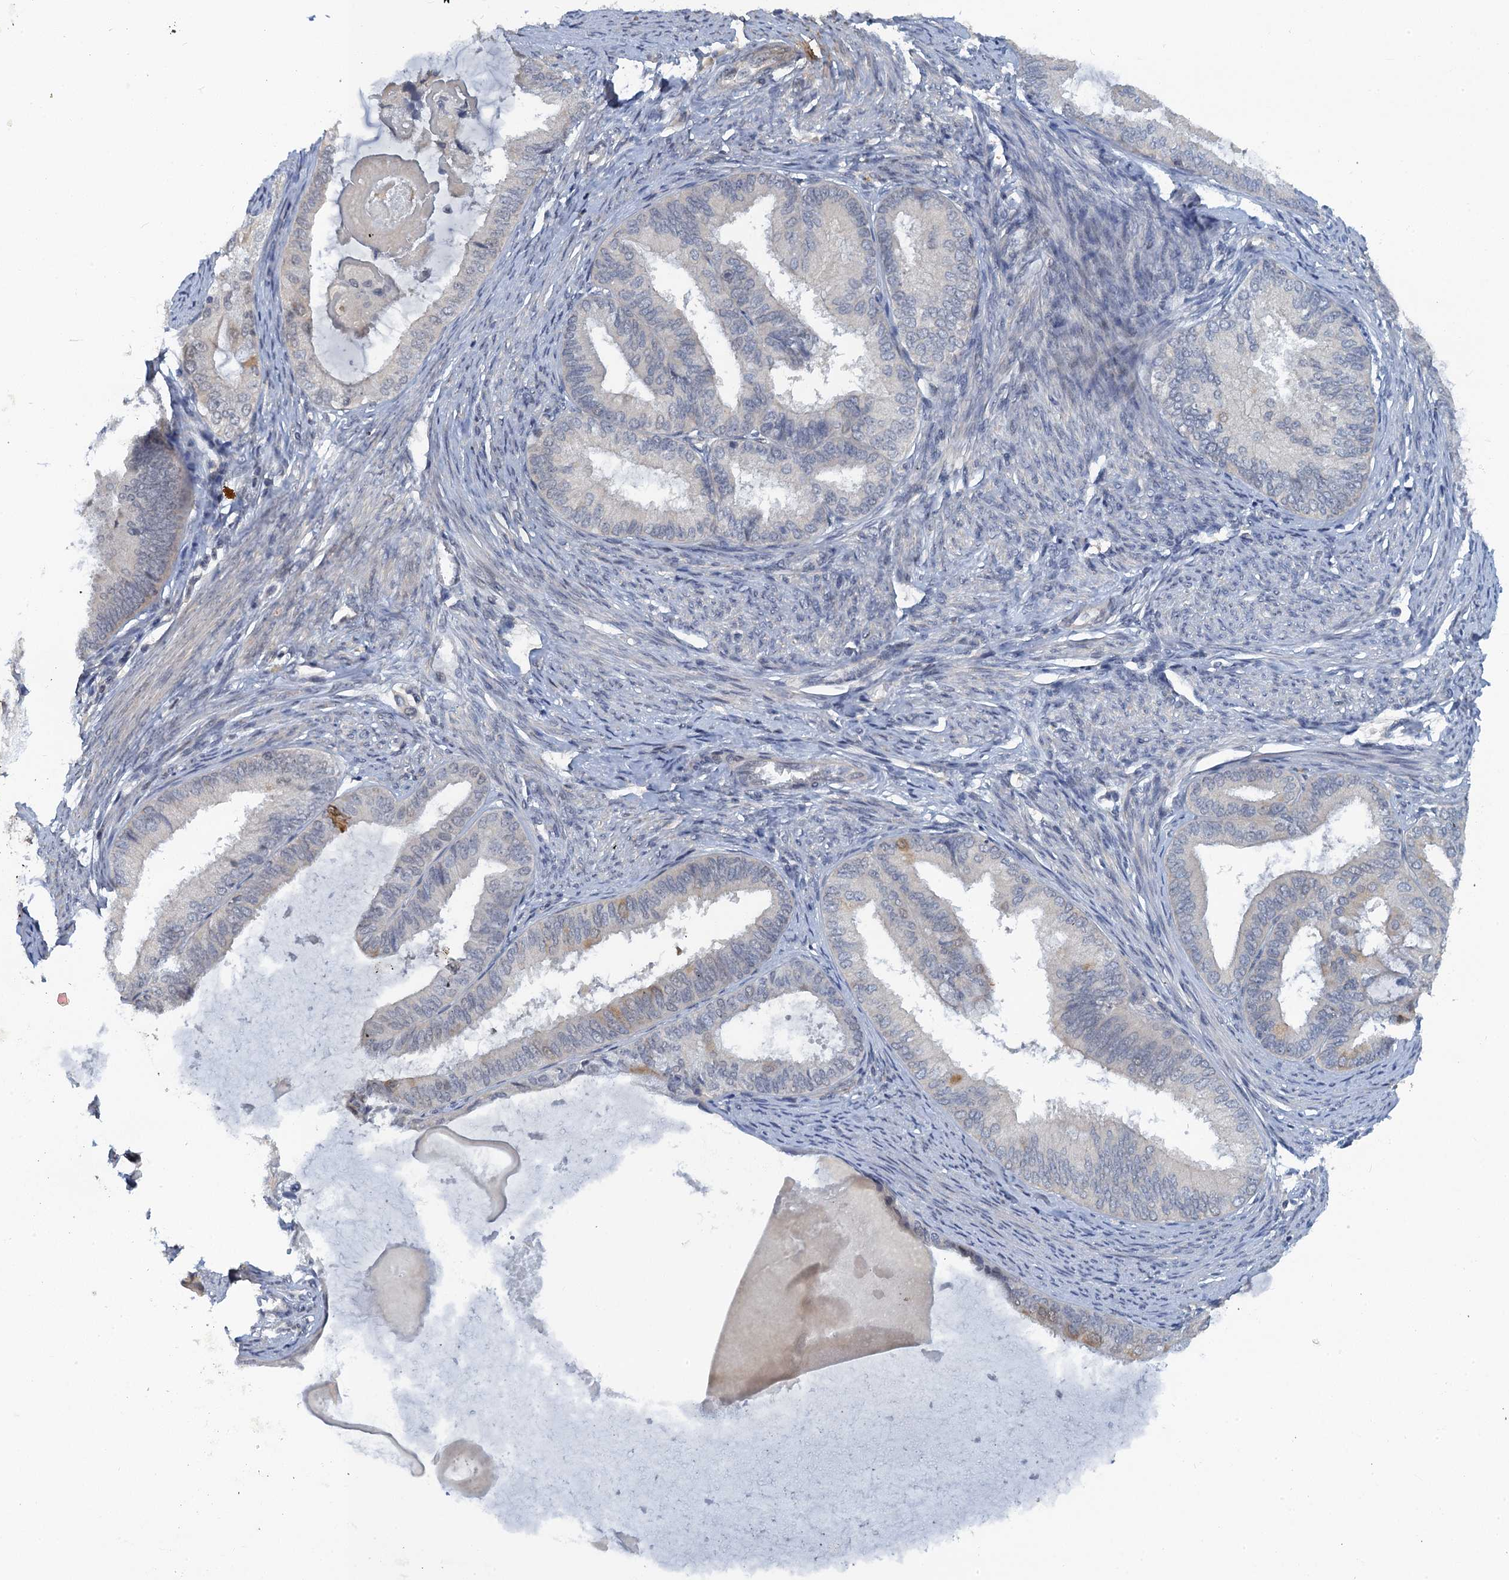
{"staining": {"intensity": "negative", "quantity": "none", "location": "none"}, "tissue": "endometrial cancer", "cell_type": "Tumor cells", "image_type": "cancer", "snomed": [{"axis": "morphology", "description": "Adenocarcinoma, NOS"}, {"axis": "topography", "description": "Endometrium"}], "caption": "IHC photomicrograph of neoplastic tissue: endometrial cancer stained with DAB (3,3'-diaminobenzidine) demonstrates no significant protein positivity in tumor cells.", "gene": "MRFAP1", "patient": {"sex": "female", "age": 86}}